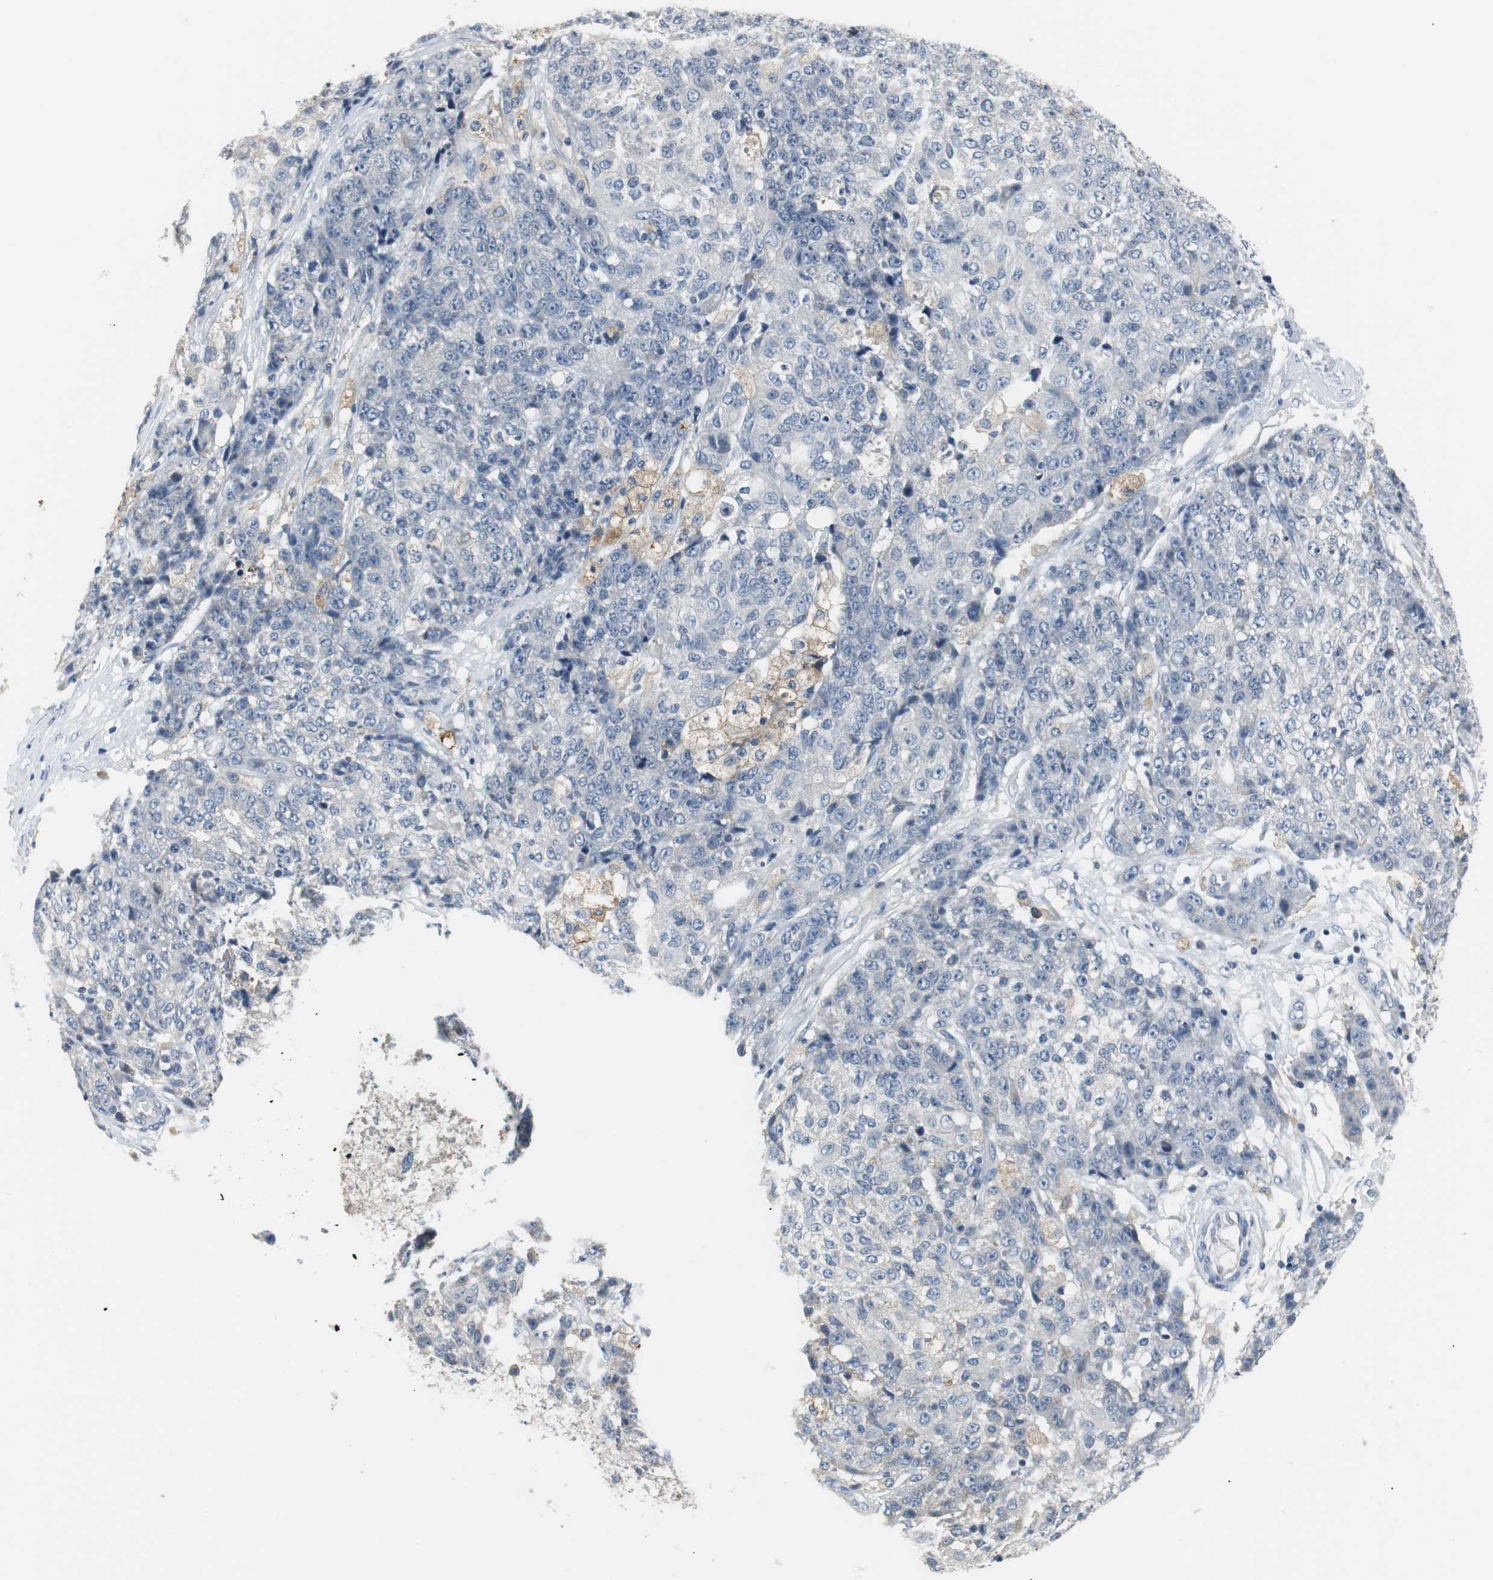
{"staining": {"intensity": "negative", "quantity": "none", "location": "none"}, "tissue": "ovarian cancer", "cell_type": "Tumor cells", "image_type": "cancer", "snomed": [{"axis": "morphology", "description": "Carcinoma, endometroid"}, {"axis": "topography", "description": "Ovary"}], "caption": "This is a micrograph of immunohistochemistry staining of ovarian cancer, which shows no positivity in tumor cells.", "gene": "SLC2A5", "patient": {"sex": "female", "age": 42}}